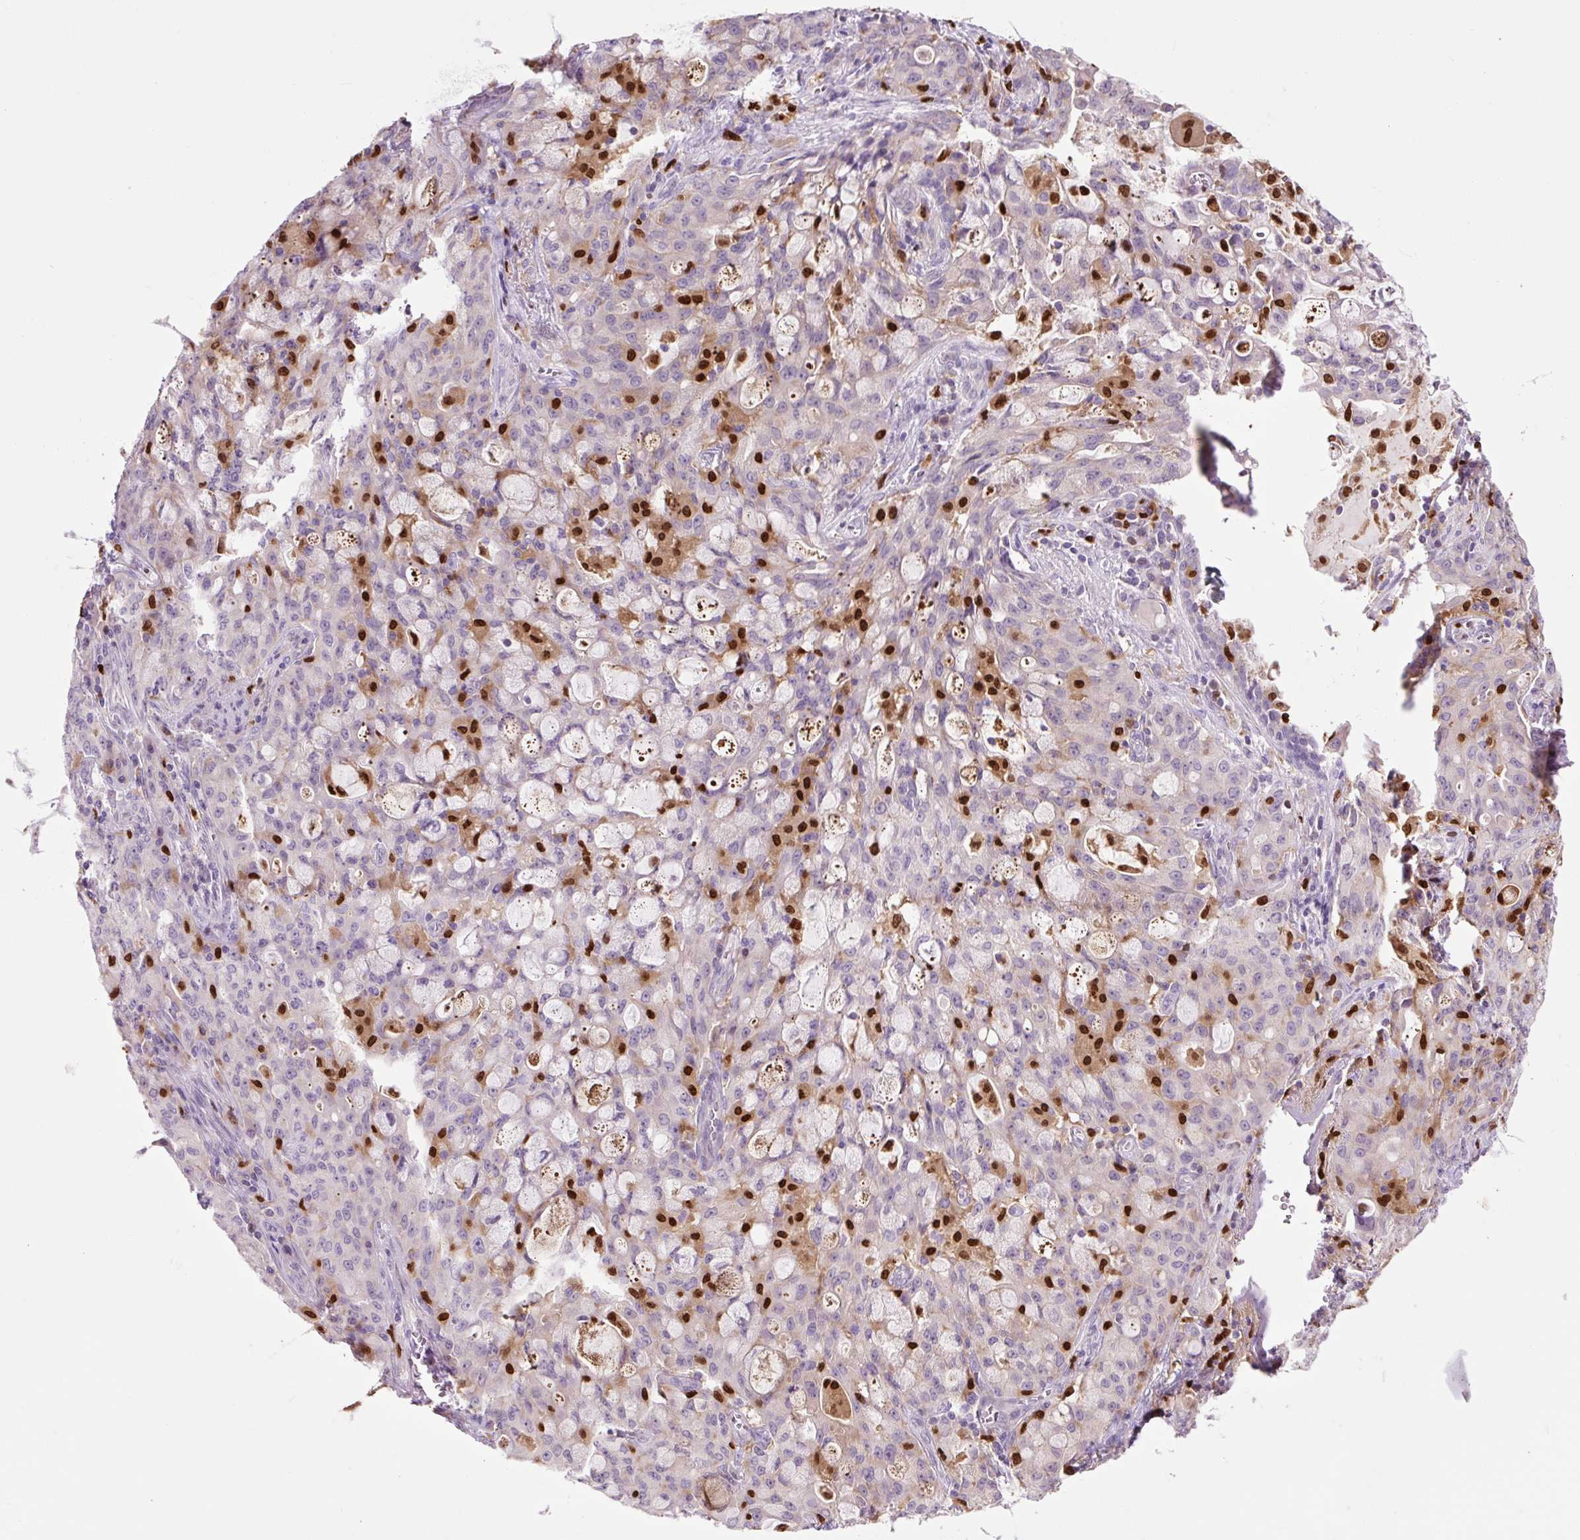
{"staining": {"intensity": "negative", "quantity": "none", "location": "none"}, "tissue": "lung cancer", "cell_type": "Tumor cells", "image_type": "cancer", "snomed": [{"axis": "morphology", "description": "Adenocarcinoma, NOS"}, {"axis": "topography", "description": "Lung"}], "caption": "Immunohistochemistry (IHC) image of adenocarcinoma (lung) stained for a protein (brown), which demonstrates no staining in tumor cells.", "gene": "SPI1", "patient": {"sex": "female", "age": 44}}